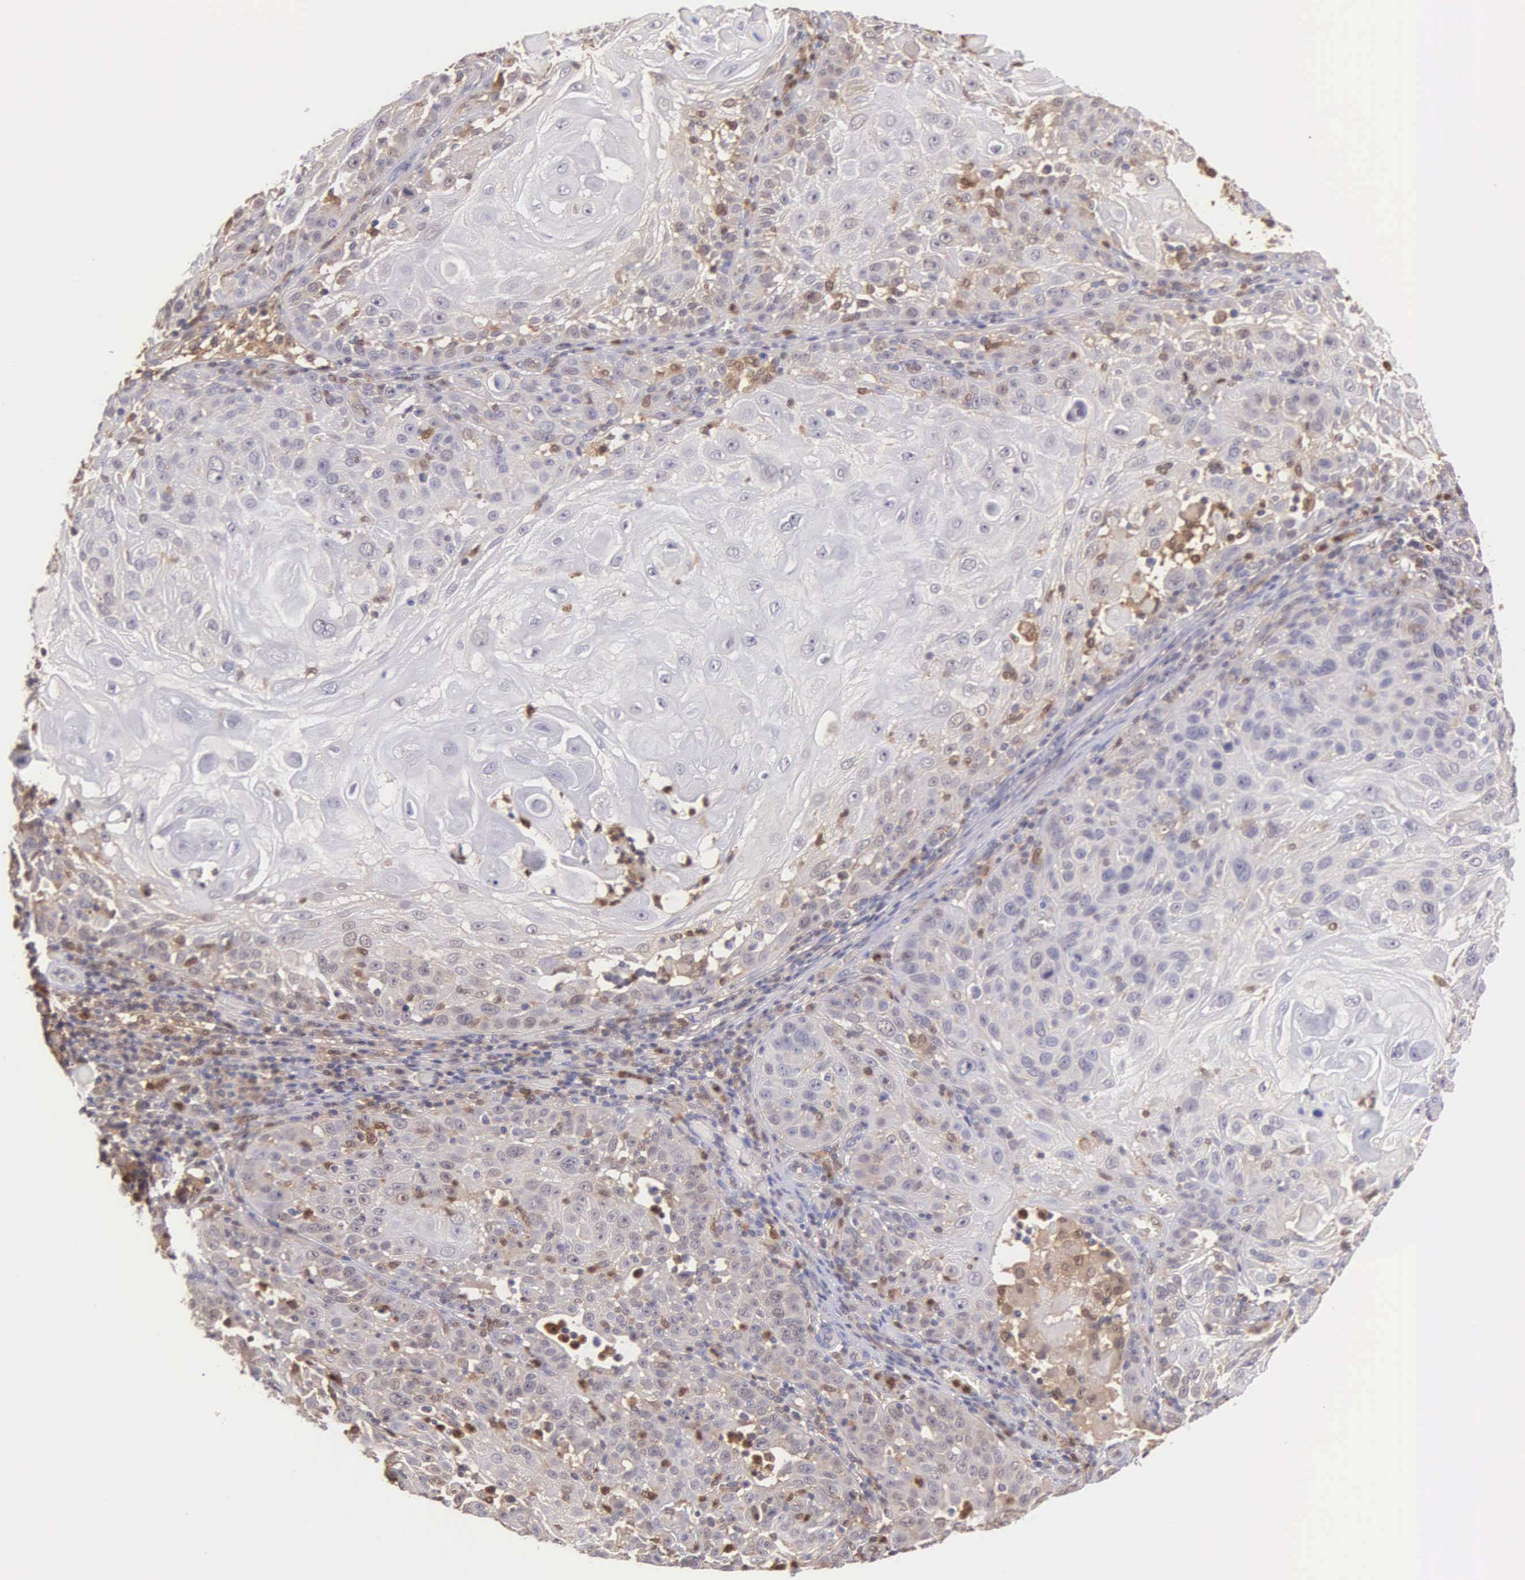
{"staining": {"intensity": "weak", "quantity": "<25%", "location": "cytoplasmic/membranous"}, "tissue": "skin cancer", "cell_type": "Tumor cells", "image_type": "cancer", "snomed": [{"axis": "morphology", "description": "Squamous cell carcinoma, NOS"}, {"axis": "topography", "description": "Skin"}], "caption": "A micrograph of squamous cell carcinoma (skin) stained for a protein reveals no brown staining in tumor cells. The staining is performed using DAB brown chromogen with nuclei counter-stained in using hematoxylin.", "gene": "BID", "patient": {"sex": "female", "age": 89}}